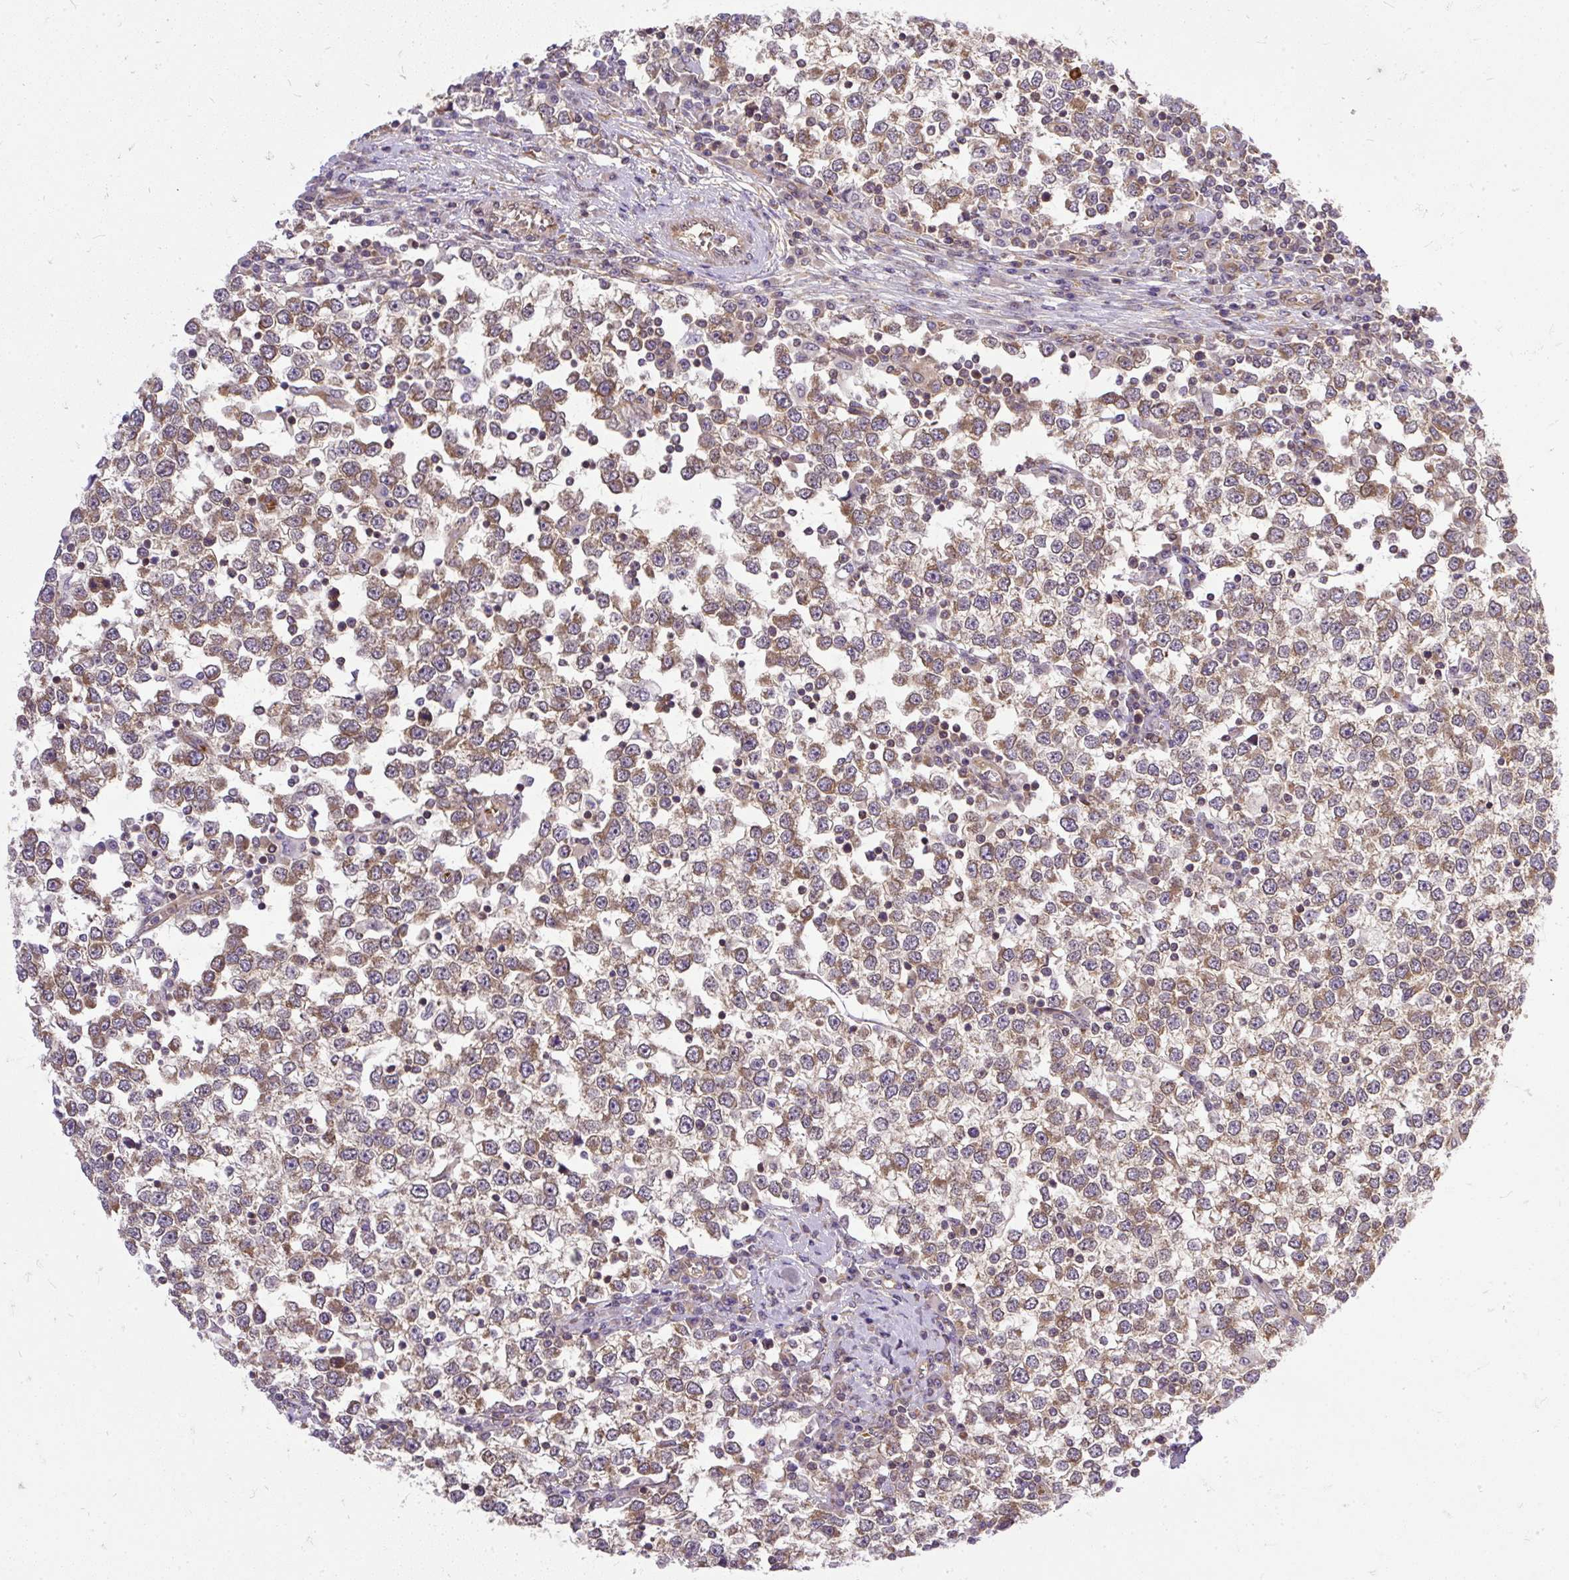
{"staining": {"intensity": "moderate", "quantity": ">75%", "location": "cytoplasmic/membranous"}, "tissue": "testis cancer", "cell_type": "Tumor cells", "image_type": "cancer", "snomed": [{"axis": "morphology", "description": "Seminoma, NOS"}, {"axis": "topography", "description": "Testis"}], "caption": "There is medium levels of moderate cytoplasmic/membranous expression in tumor cells of seminoma (testis), as demonstrated by immunohistochemical staining (brown color).", "gene": "TRIM17", "patient": {"sex": "male", "age": 65}}